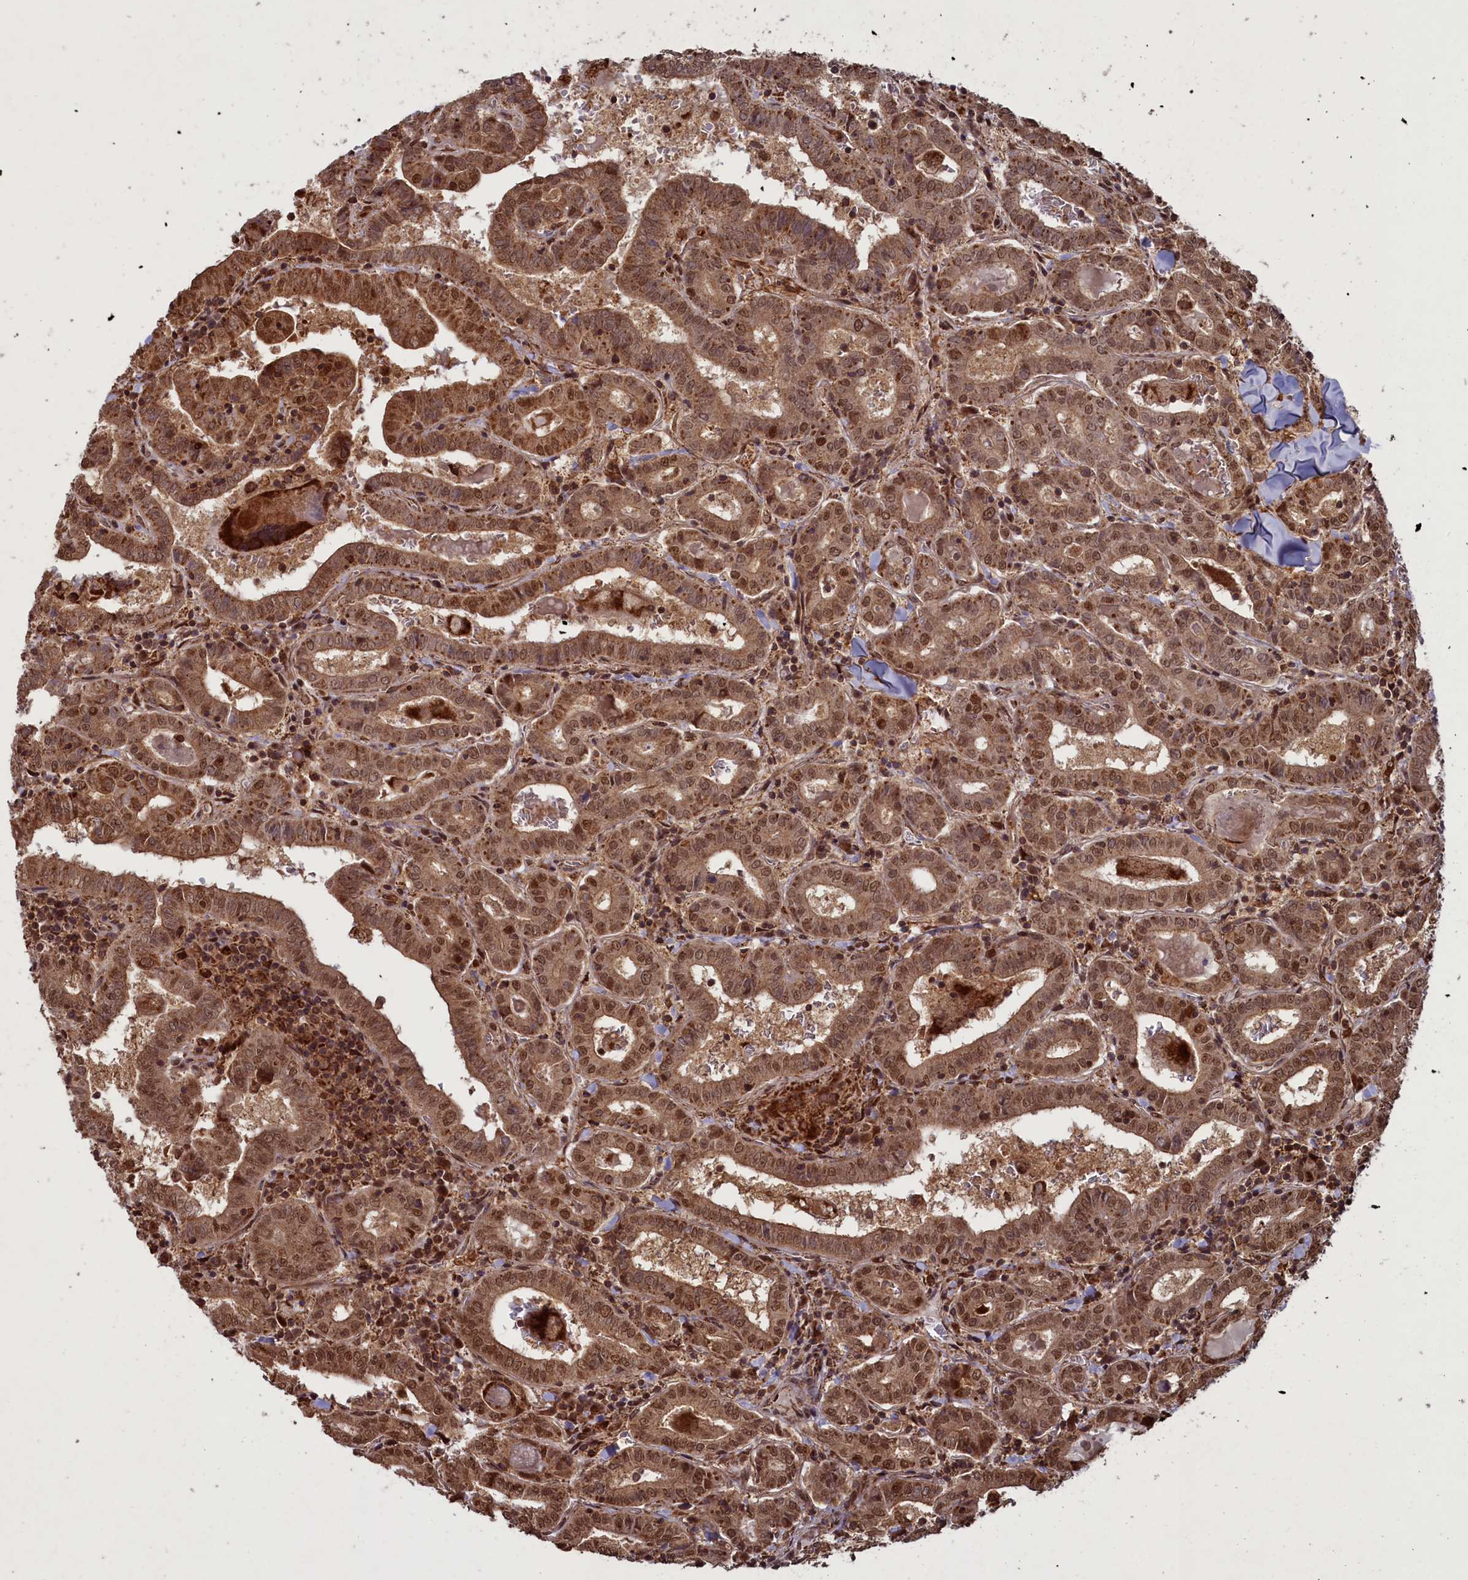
{"staining": {"intensity": "moderate", "quantity": ">75%", "location": "cytoplasmic/membranous,nuclear"}, "tissue": "thyroid cancer", "cell_type": "Tumor cells", "image_type": "cancer", "snomed": [{"axis": "morphology", "description": "Papillary adenocarcinoma, NOS"}, {"axis": "topography", "description": "Thyroid gland"}], "caption": "The immunohistochemical stain highlights moderate cytoplasmic/membranous and nuclear positivity in tumor cells of thyroid papillary adenocarcinoma tissue. The staining is performed using DAB (3,3'-diaminobenzidine) brown chromogen to label protein expression. The nuclei are counter-stained blue using hematoxylin.", "gene": "NAE1", "patient": {"sex": "female", "age": 72}}